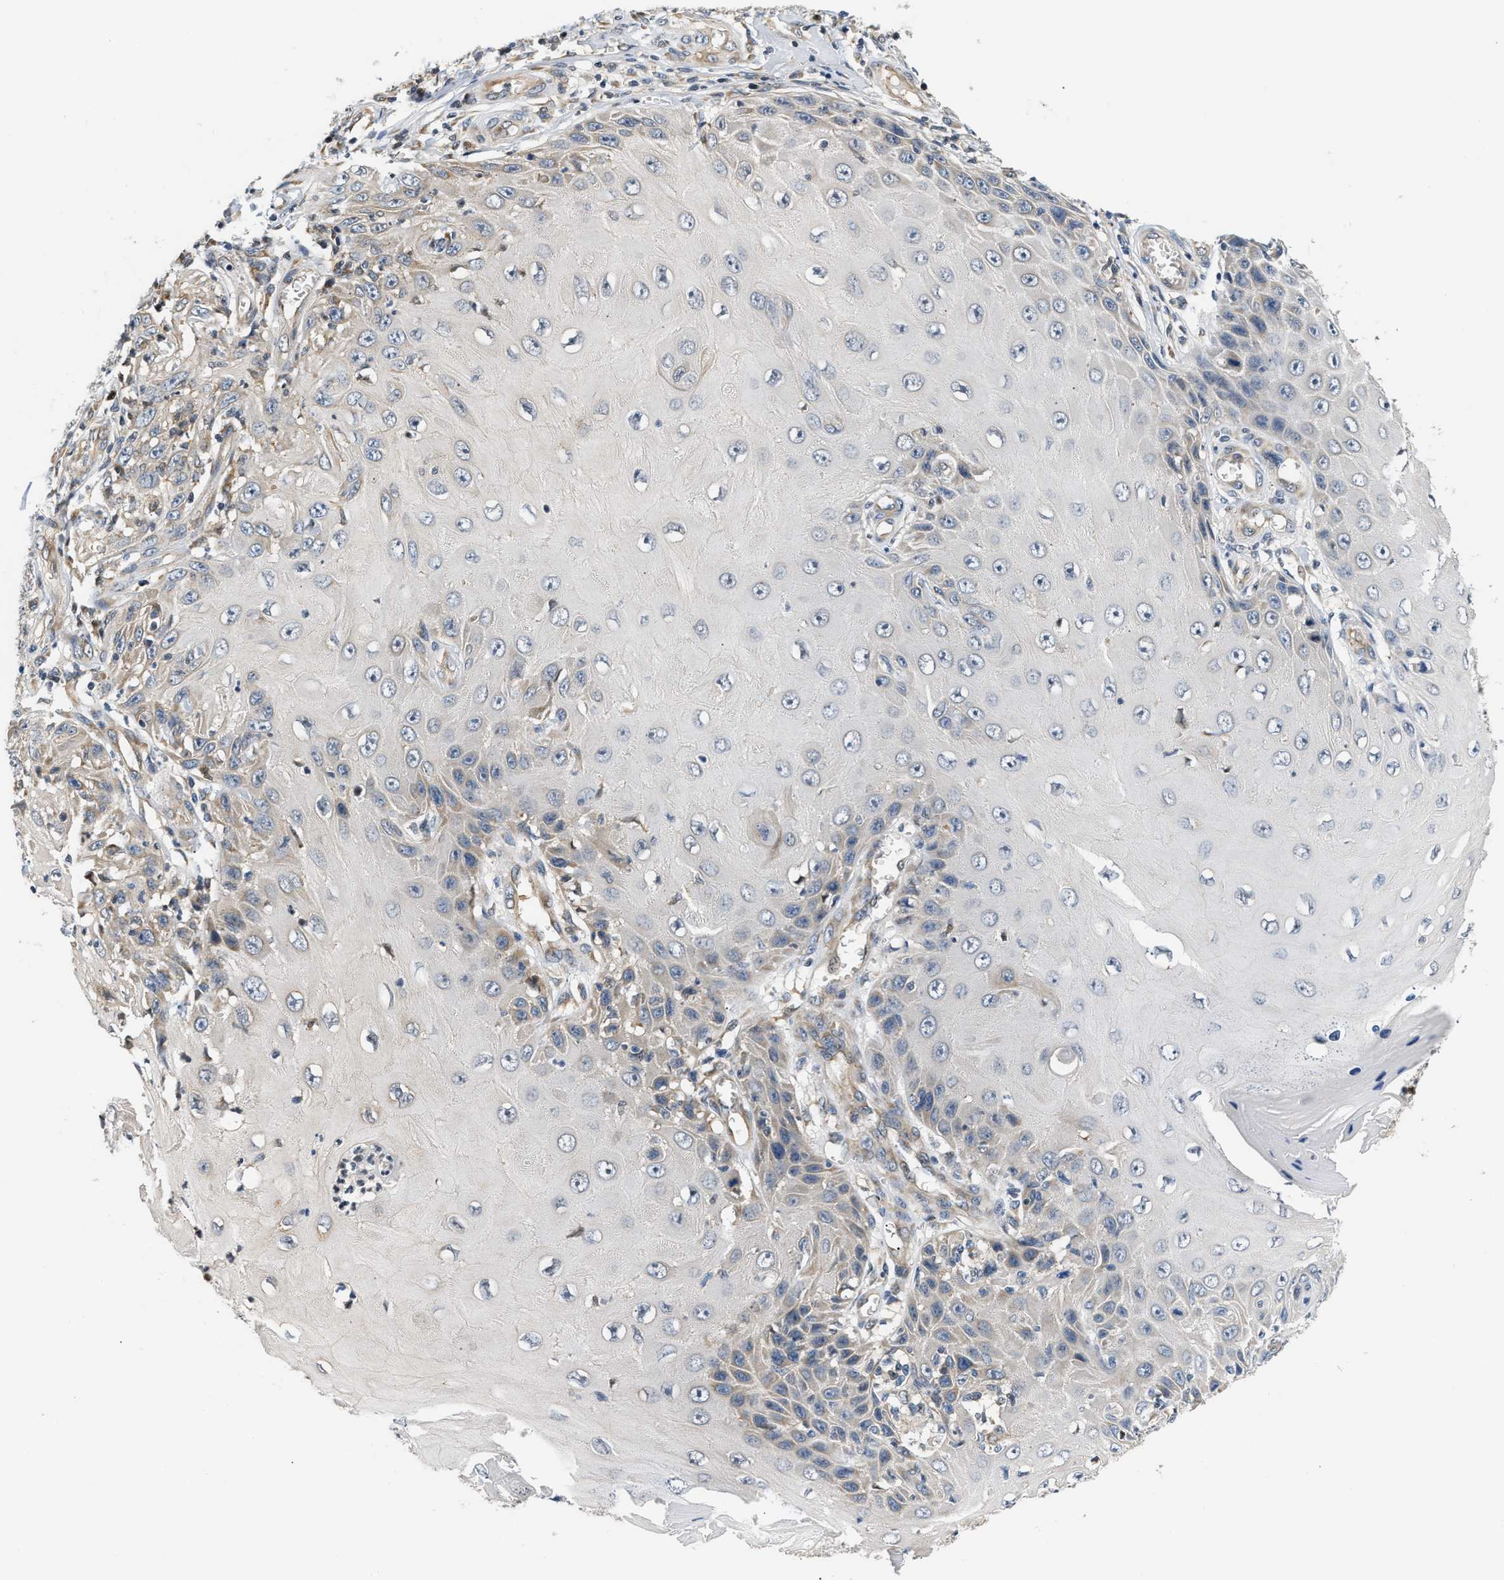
{"staining": {"intensity": "negative", "quantity": "none", "location": "none"}, "tissue": "skin cancer", "cell_type": "Tumor cells", "image_type": "cancer", "snomed": [{"axis": "morphology", "description": "Squamous cell carcinoma, NOS"}, {"axis": "topography", "description": "Skin"}], "caption": "This is an immunohistochemistry photomicrograph of squamous cell carcinoma (skin). There is no staining in tumor cells.", "gene": "TNIP2", "patient": {"sex": "female", "age": 73}}